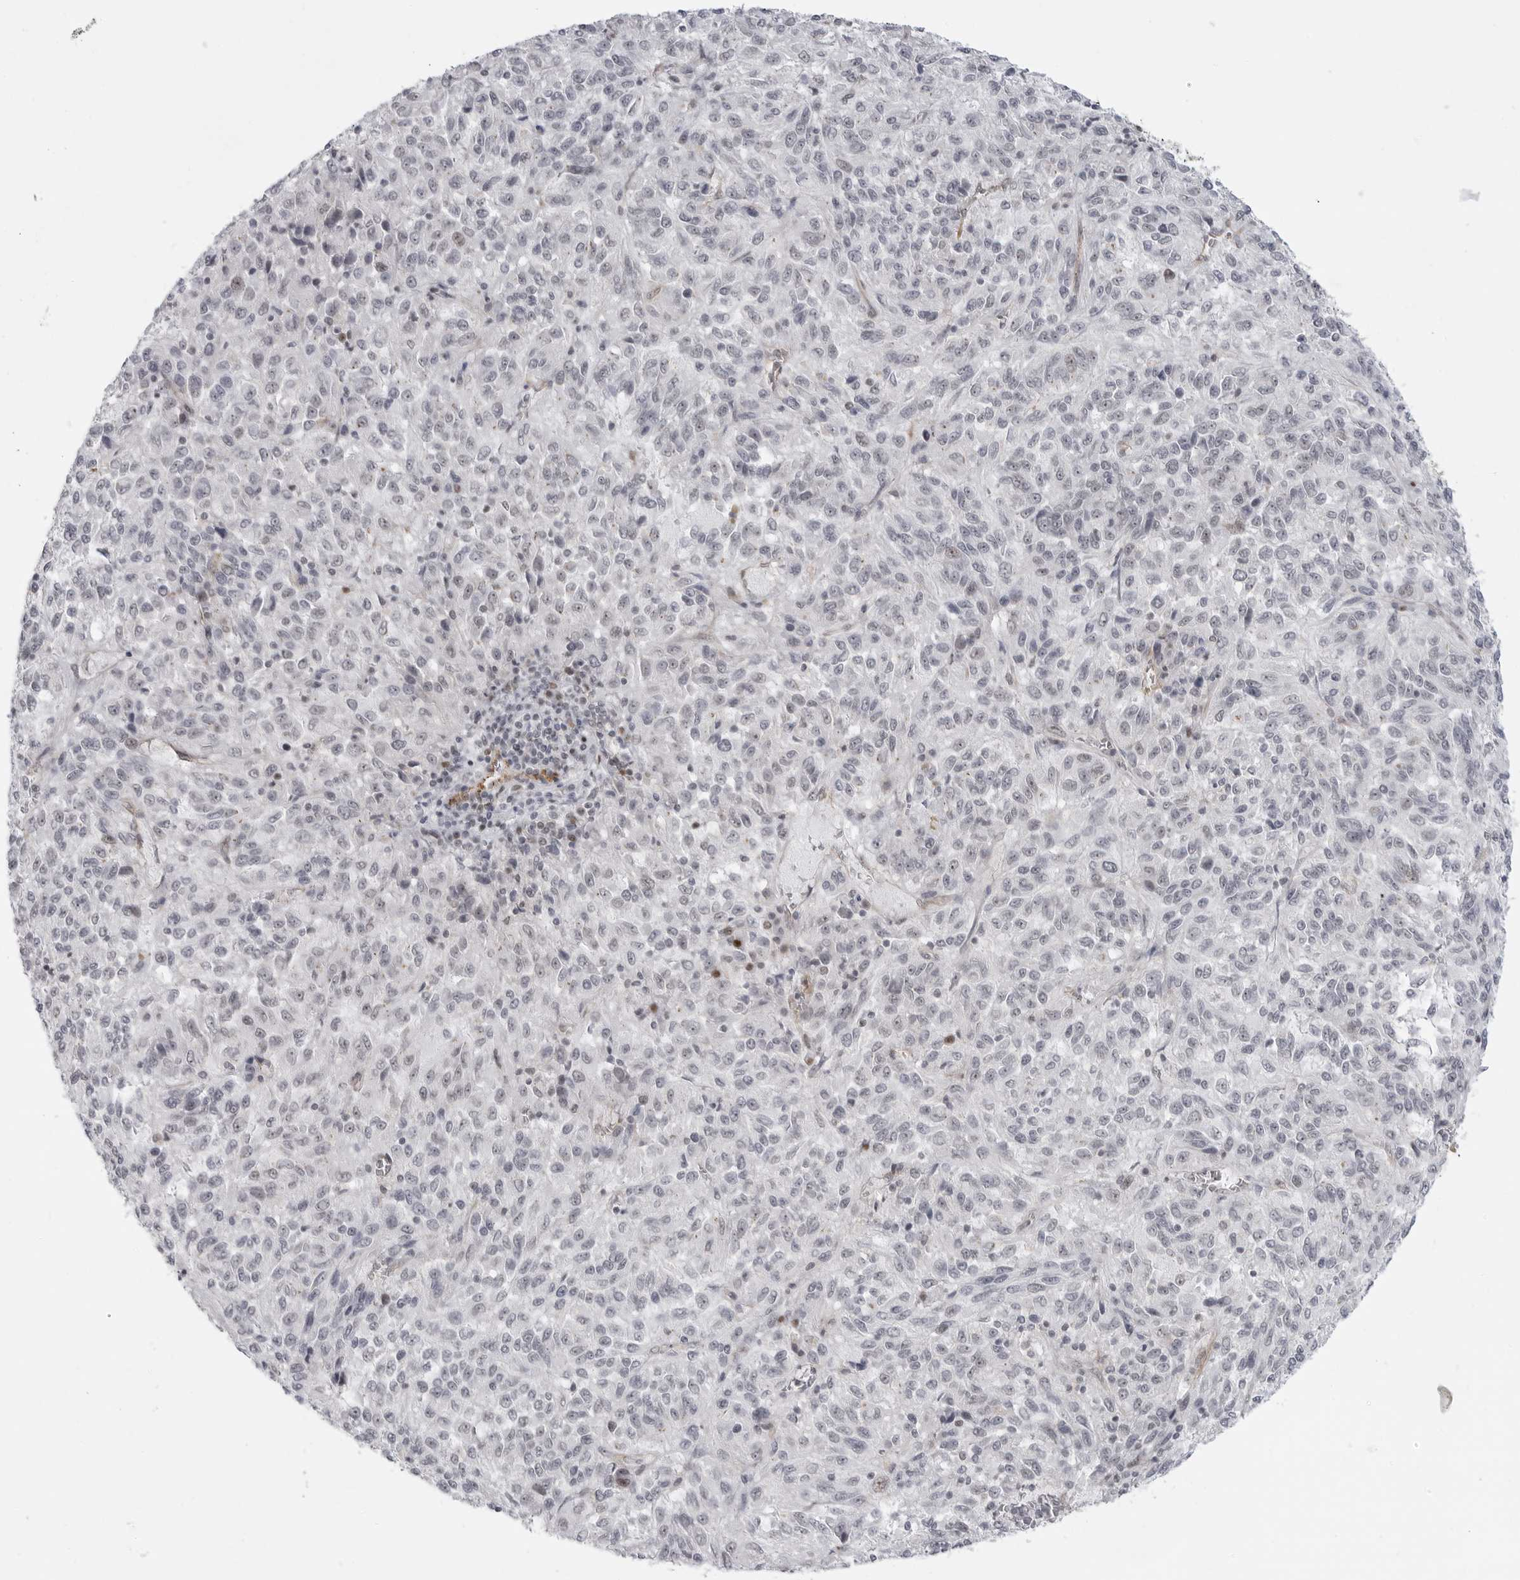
{"staining": {"intensity": "negative", "quantity": "none", "location": "none"}, "tissue": "melanoma", "cell_type": "Tumor cells", "image_type": "cancer", "snomed": [{"axis": "morphology", "description": "Malignant melanoma, Metastatic site"}, {"axis": "topography", "description": "Lung"}], "caption": "An immunohistochemistry (IHC) micrograph of malignant melanoma (metastatic site) is shown. There is no staining in tumor cells of malignant melanoma (metastatic site).", "gene": "CEP295NL", "patient": {"sex": "male", "age": 64}}